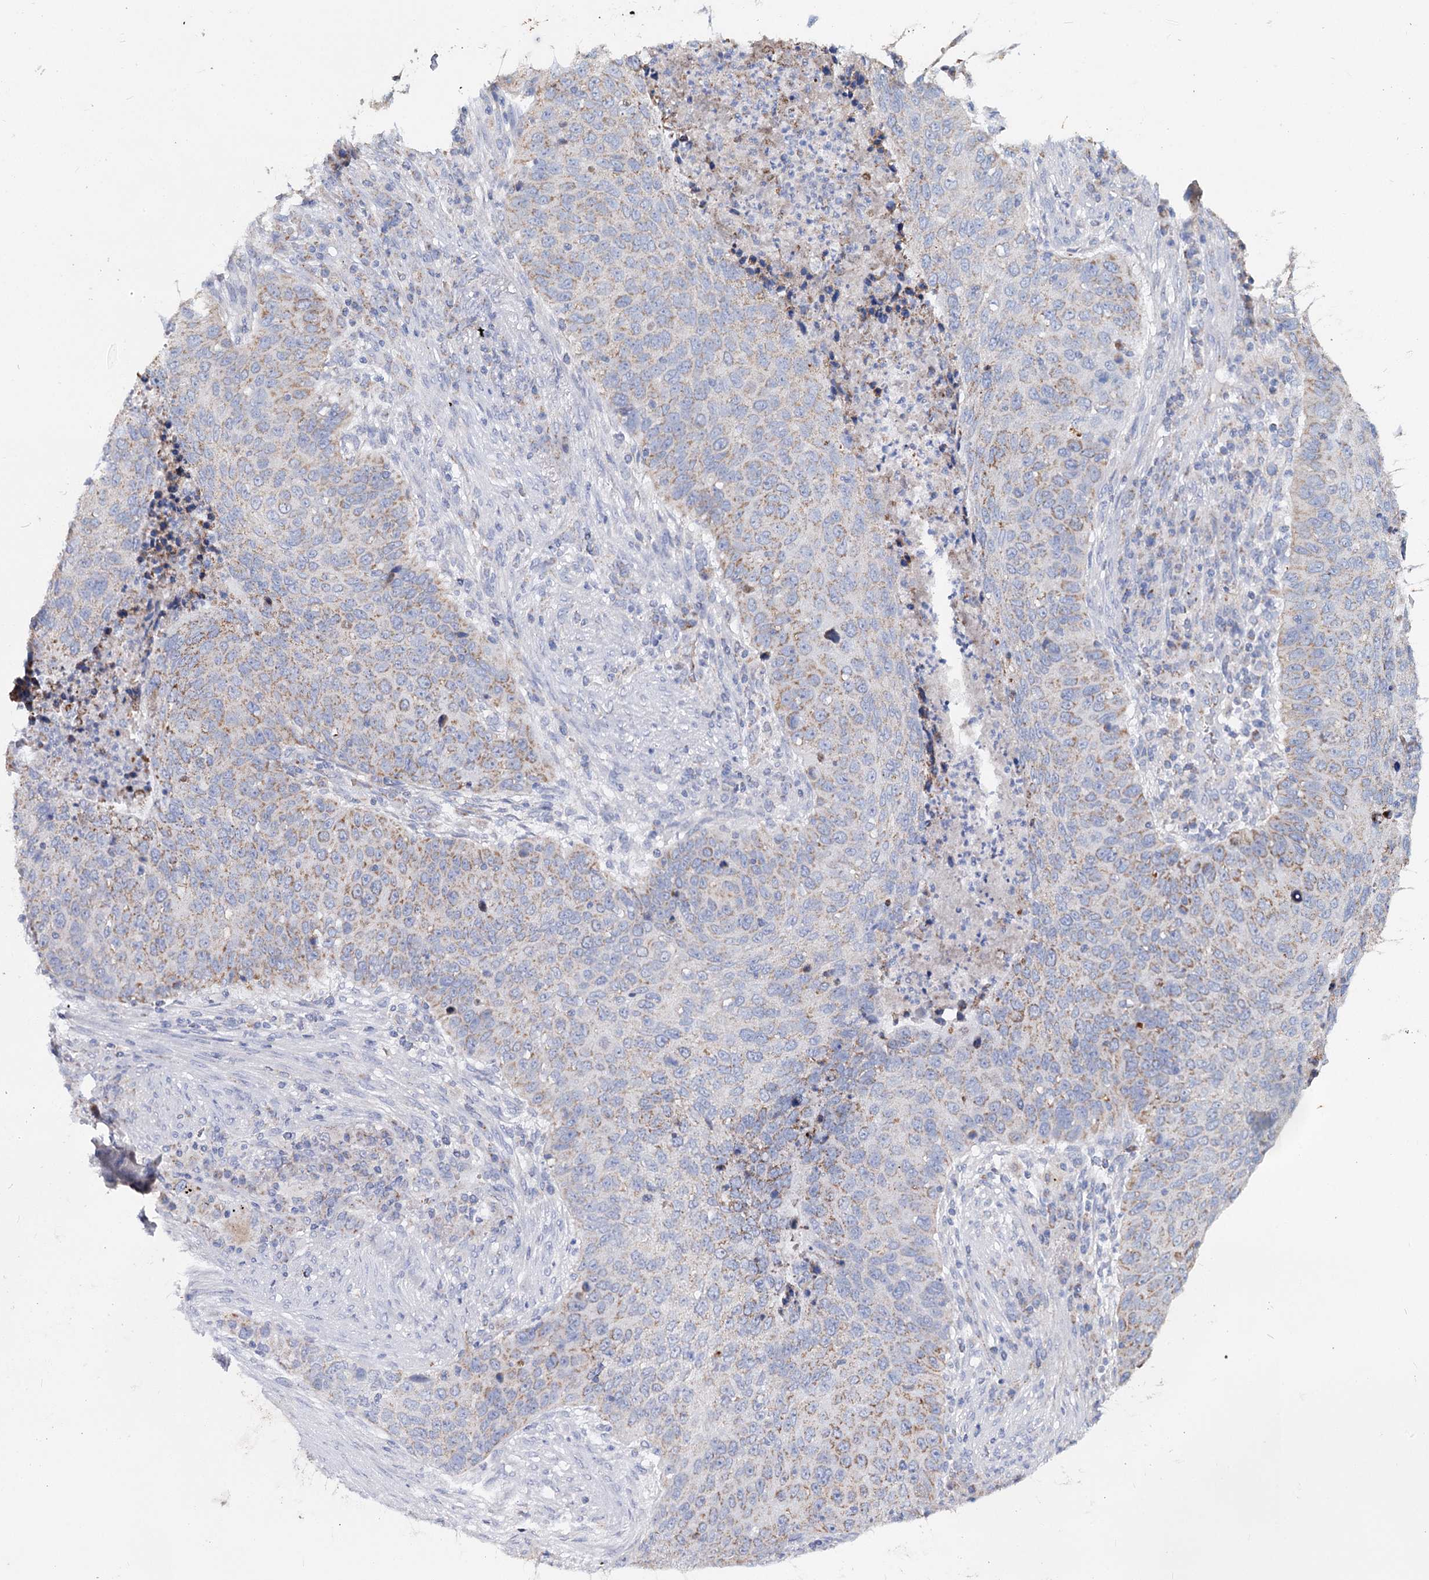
{"staining": {"intensity": "weak", "quantity": "25%-75%", "location": "cytoplasmic/membranous"}, "tissue": "lung cancer", "cell_type": "Tumor cells", "image_type": "cancer", "snomed": [{"axis": "morphology", "description": "Squamous cell carcinoma, NOS"}, {"axis": "topography", "description": "Lung"}], "caption": "An IHC image of tumor tissue is shown. Protein staining in brown labels weak cytoplasmic/membranous positivity in lung squamous cell carcinoma within tumor cells.", "gene": "MCCC2", "patient": {"sex": "female", "age": 63}}